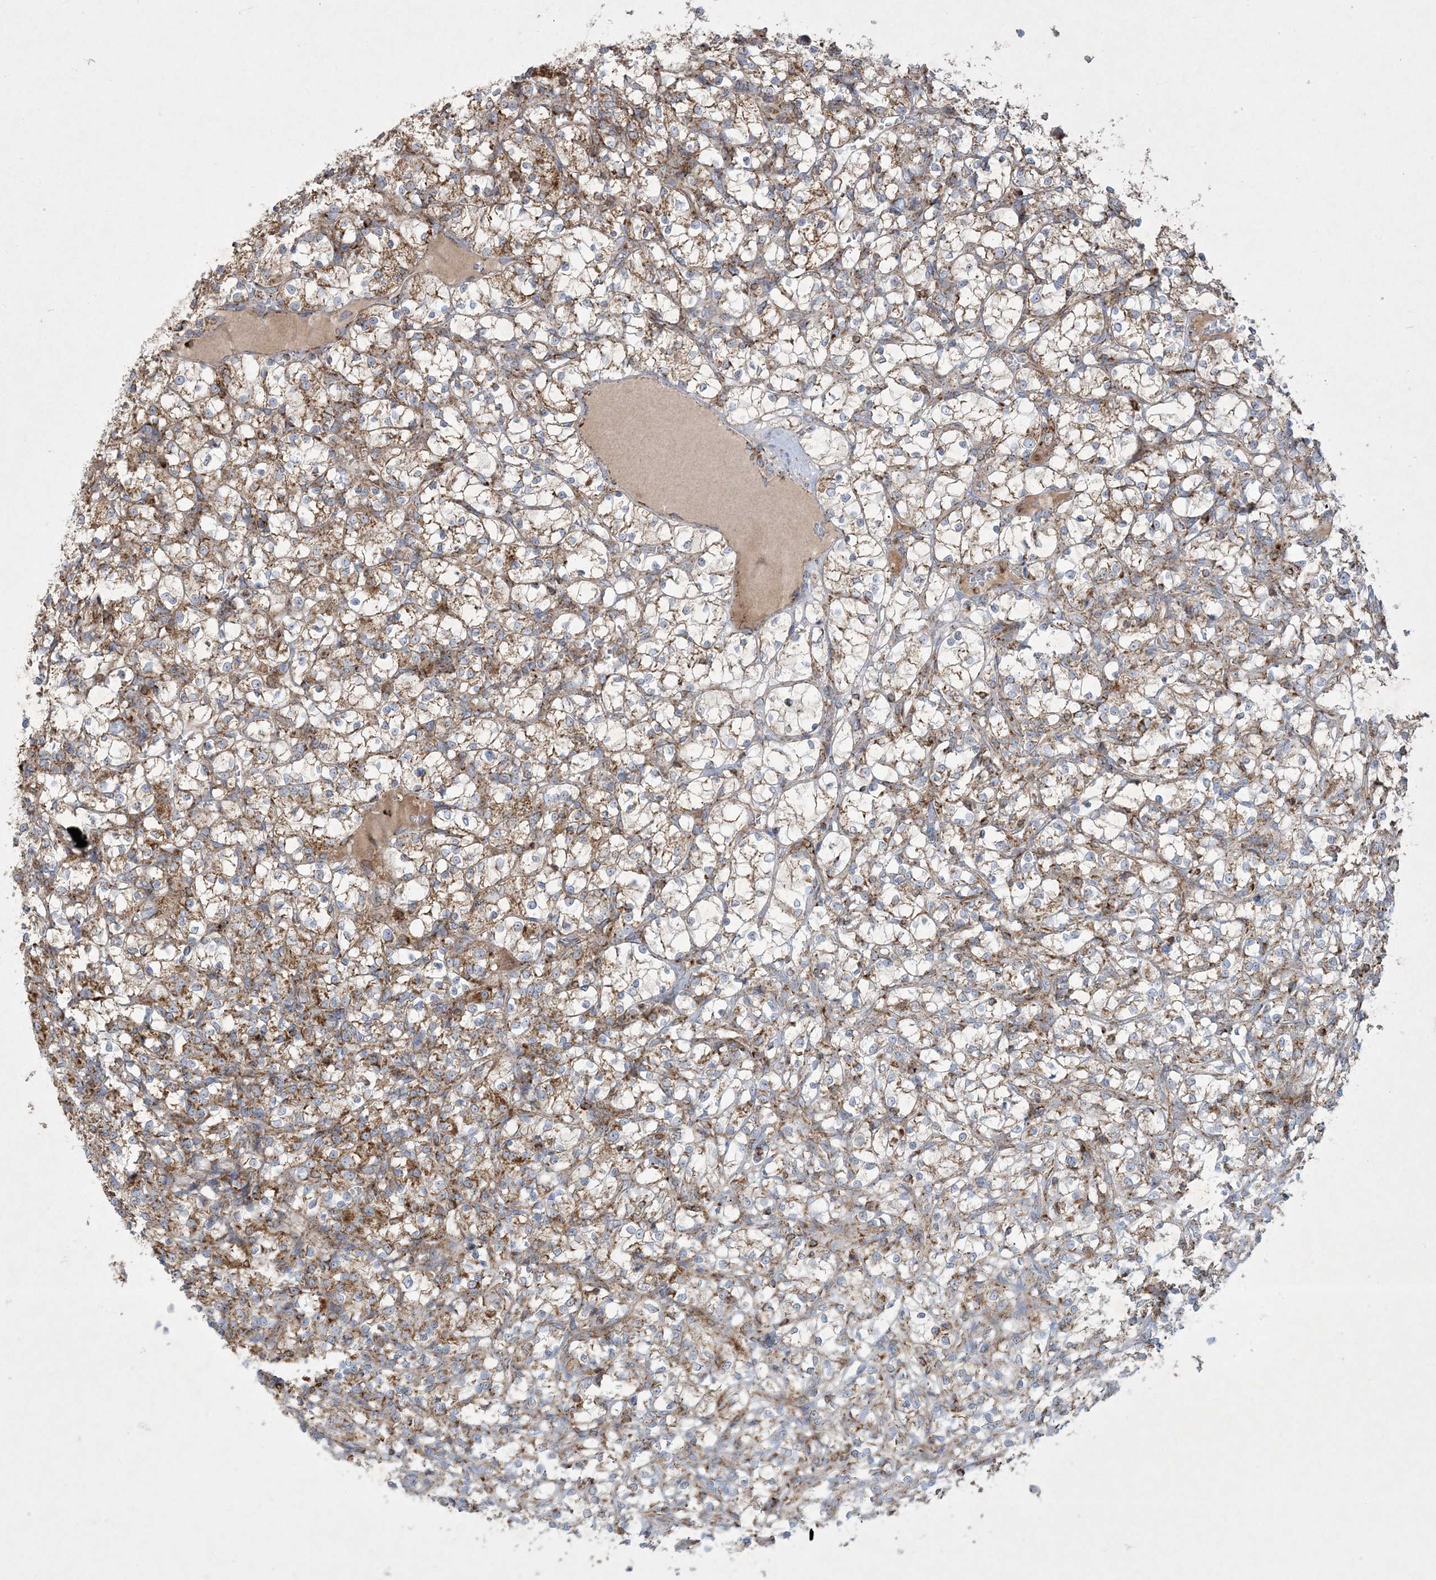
{"staining": {"intensity": "moderate", "quantity": ">75%", "location": "cytoplasmic/membranous"}, "tissue": "renal cancer", "cell_type": "Tumor cells", "image_type": "cancer", "snomed": [{"axis": "morphology", "description": "Adenocarcinoma, NOS"}, {"axis": "topography", "description": "Kidney"}], "caption": "A brown stain highlights moderate cytoplasmic/membranous staining of a protein in renal cancer (adenocarcinoma) tumor cells.", "gene": "BEND4", "patient": {"sex": "female", "age": 69}}